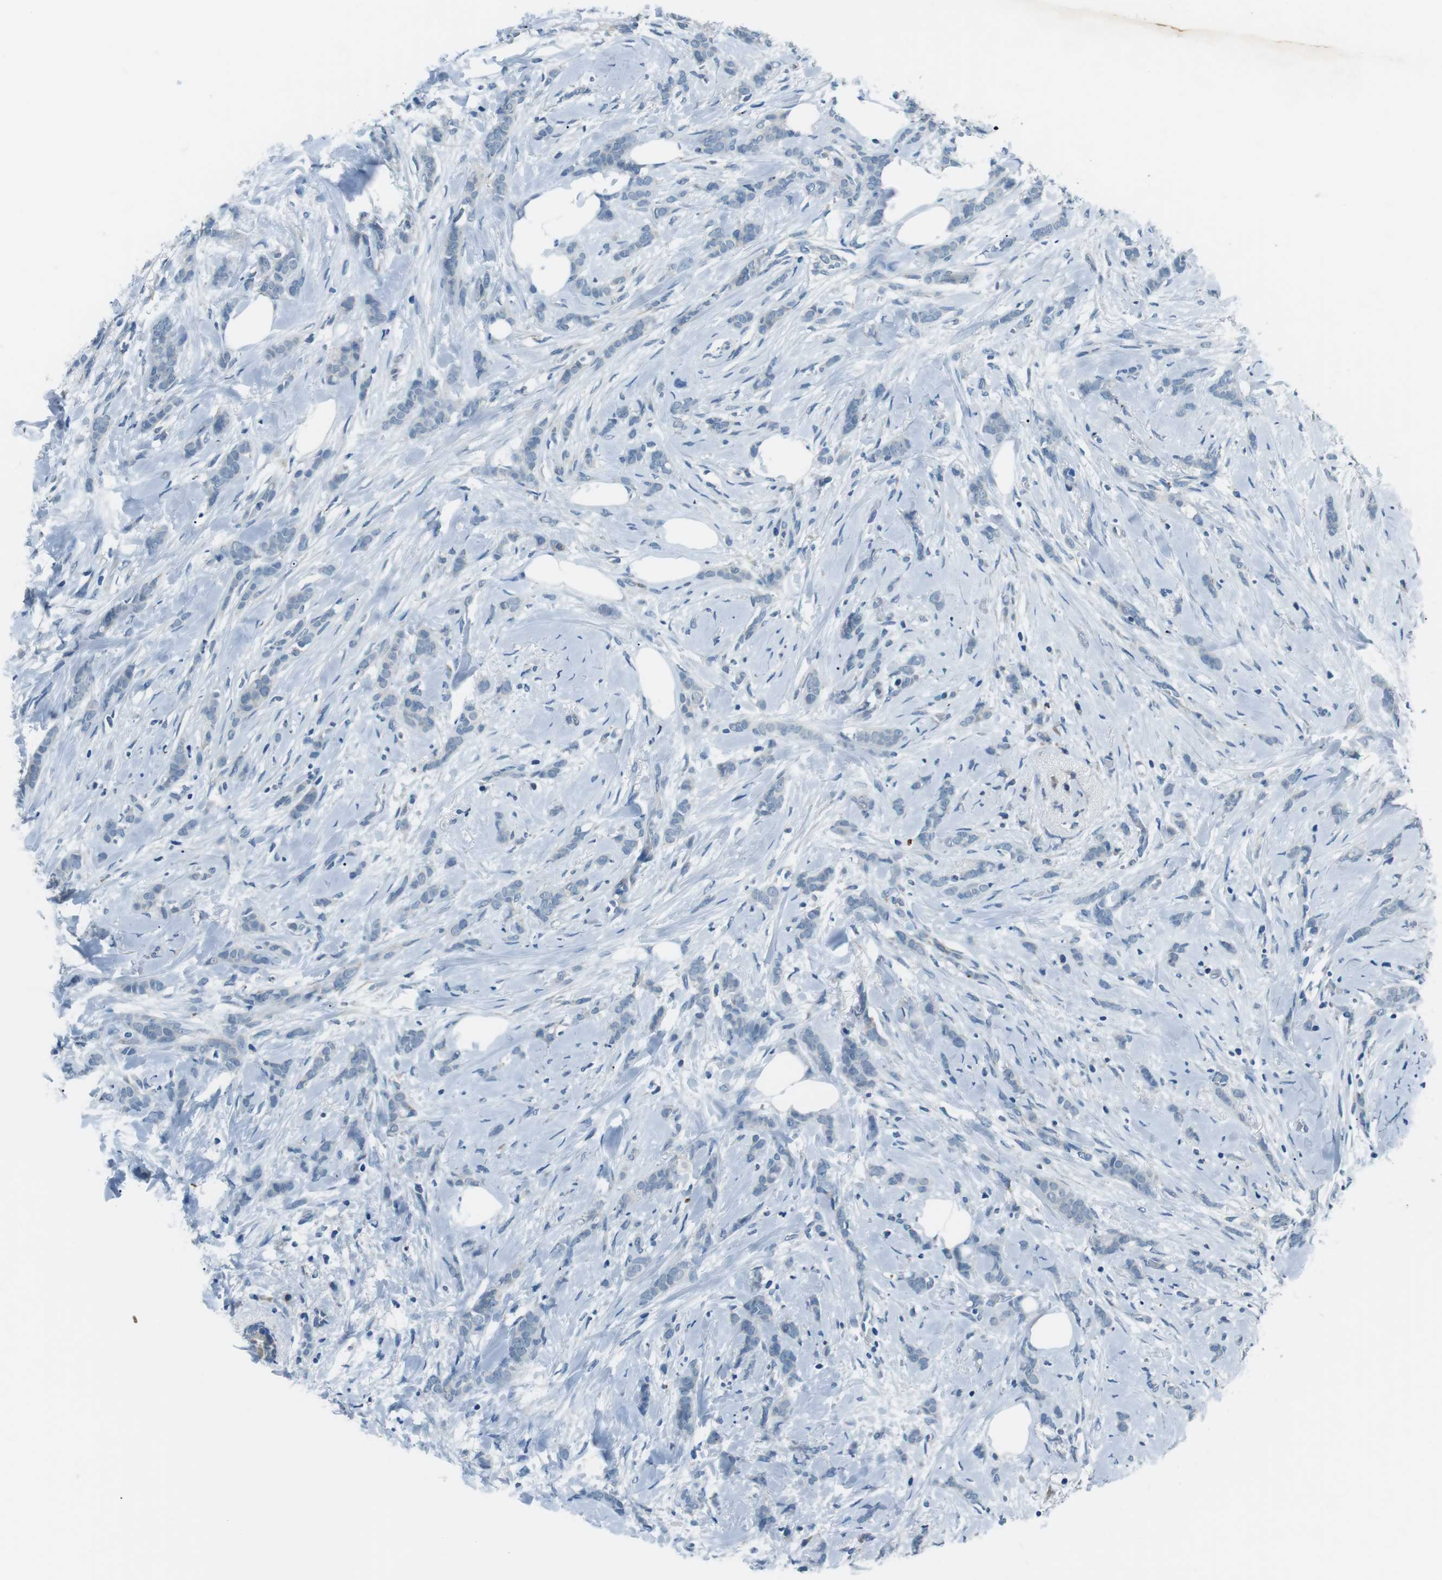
{"staining": {"intensity": "negative", "quantity": "none", "location": "none"}, "tissue": "breast cancer", "cell_type": "Tumor cells", "image_type": "cancer", "snomed": [{"axis": "morphology", "description": "Lobular carcinoma, in situ"}, {"axis": "morphology", "description": "Lobular carcinoma"}, {"axis": "topography", "description": "Breast"}], "caption": "The micrograph shows no significant positivity in tumor cells of lobular carcinoma in situ (breast). Brightfield microscopy of immunohistochemistry (IHC) stained with DAB (3,3'-diaminobenzidine) (brown) and hematoxylin (blue), captured at high magnification.", "gene": "FAM3B", "patient": {"sex": "female", "age": 41}}